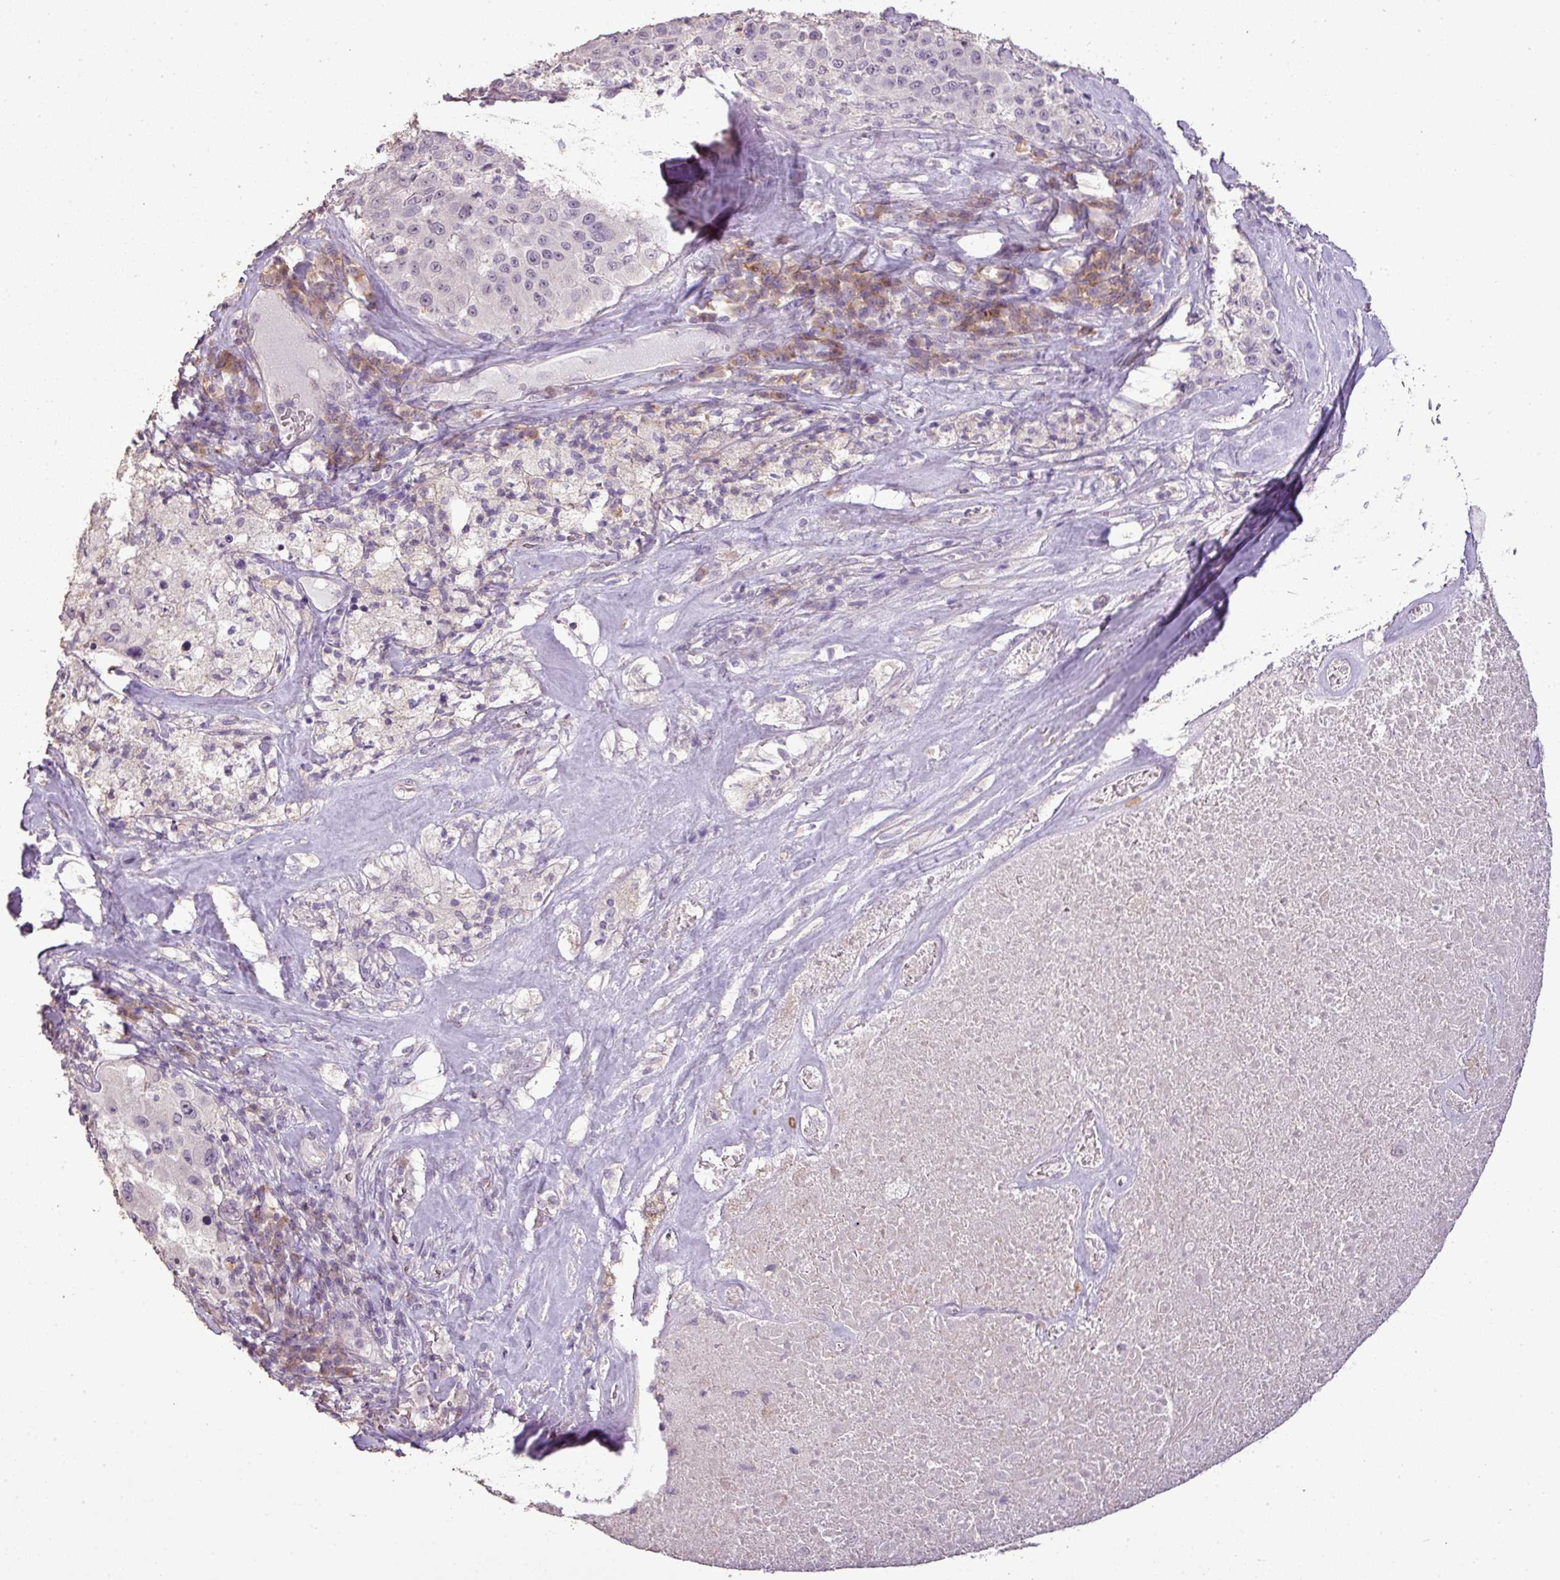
{"staining": {"intensity": "negative", "quantity": "none", "location": "none"}, "tissue": "melanoma", "cell_type": "Tumor cells", "image_type": "cancer", "snomed": [{"axis": "morphology", "description": "Malignant melanoma, Metastatic site"}, {"axis": "topography", "description": "Lymph node"}], "caption": "Melanoma stained for a protein using immunohistochemistry reveals no staining tumor cells.", "gene": "LY9", "patient": {"sex": "male", "age": 62}}